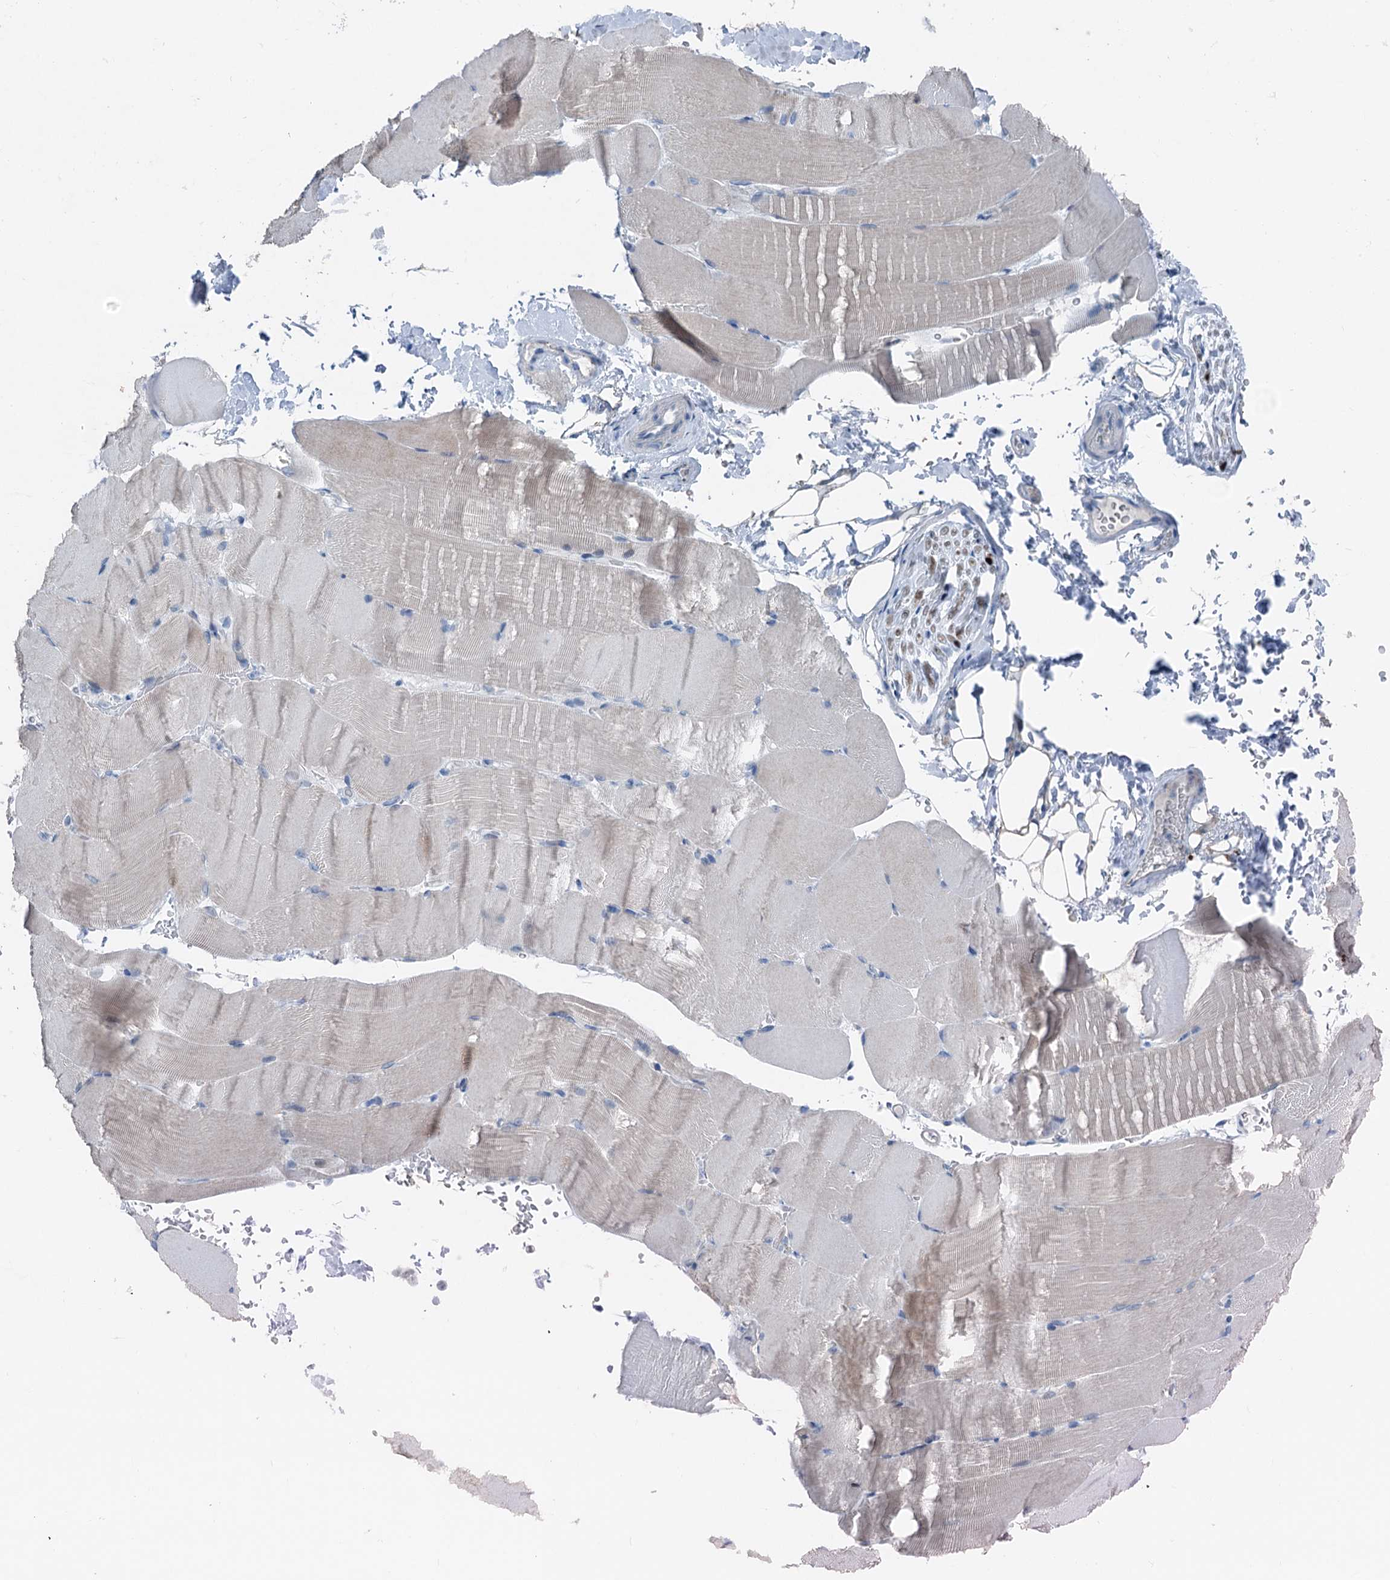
{"staining": {"intensity": "weak", "quantity": "<25%", "location": "cytoplasmic/membranous"}, "tissue": "skeletal muscle", "cell_type": "Myocytes", "image_type": "normal", "snomed": [{"axis": "morphology", "description": "Normal tissue, NOS"}, {"axis": "topography", "description": "Skeletal muscle"}, {"axis": "topography", "description": "Parathyroid gland"}], "caption": "Immunohistochemistry micrograph of normal skeletal muscle stained for a protein (brown), which displays no expression in myocytes.", "gene": "ELP4", "patient": {"sex": "female", "age": 37}}